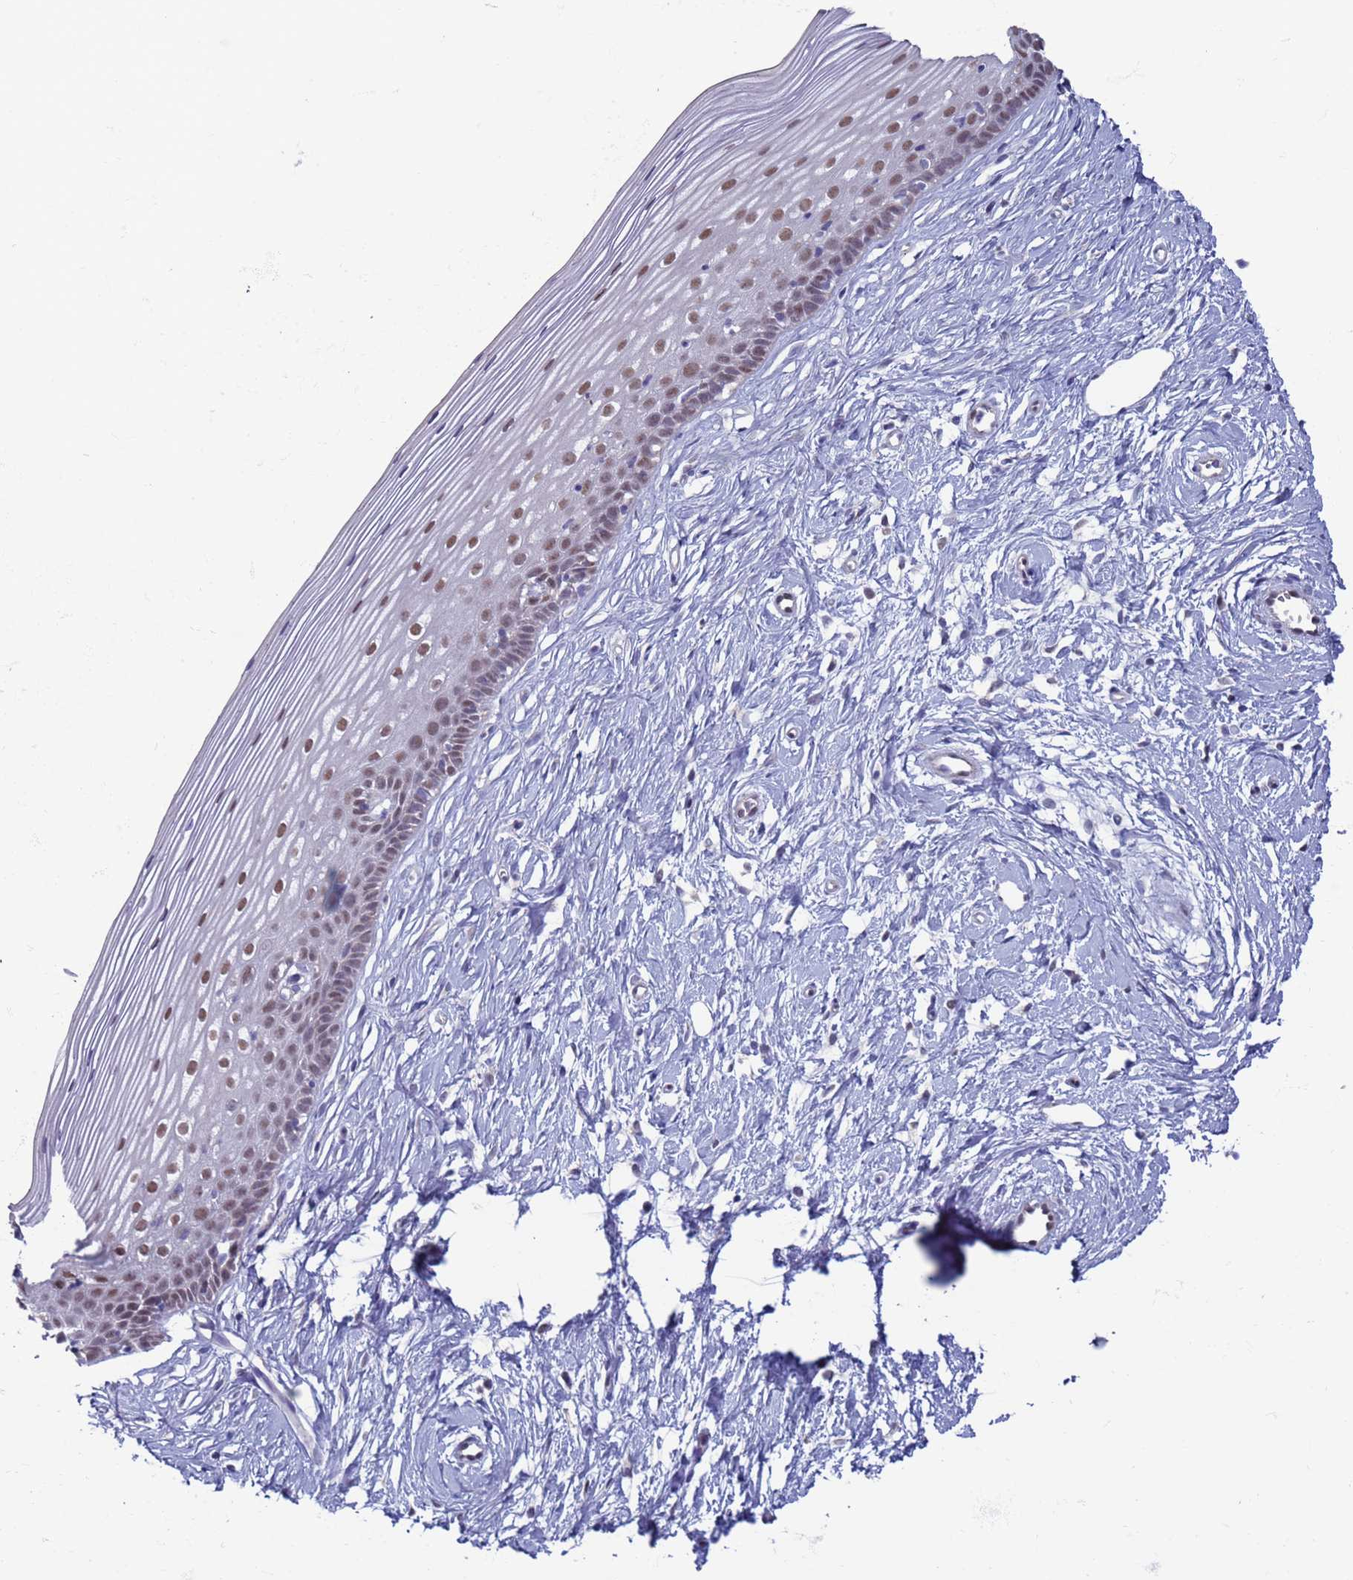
{"staining": {"intensity": "negative", "quantity": "none", "location": "none"}, "tissue": "cervix", "cell_type": "Glandular cells", "image_type": "normal", "snomed": [{"axis": "morphology", "description": "Normal tissue, NOS"}, {"axis": "topography", "description": "Cervix"}], "caption": "Immunohistochemistry (IHC) histopathology image of unremarkable human cervix stained for a protein (brown), which exhibits no expression in glandular cells.", "gene": "SAE1", "patient": {"sex": "female", "age": 40}}